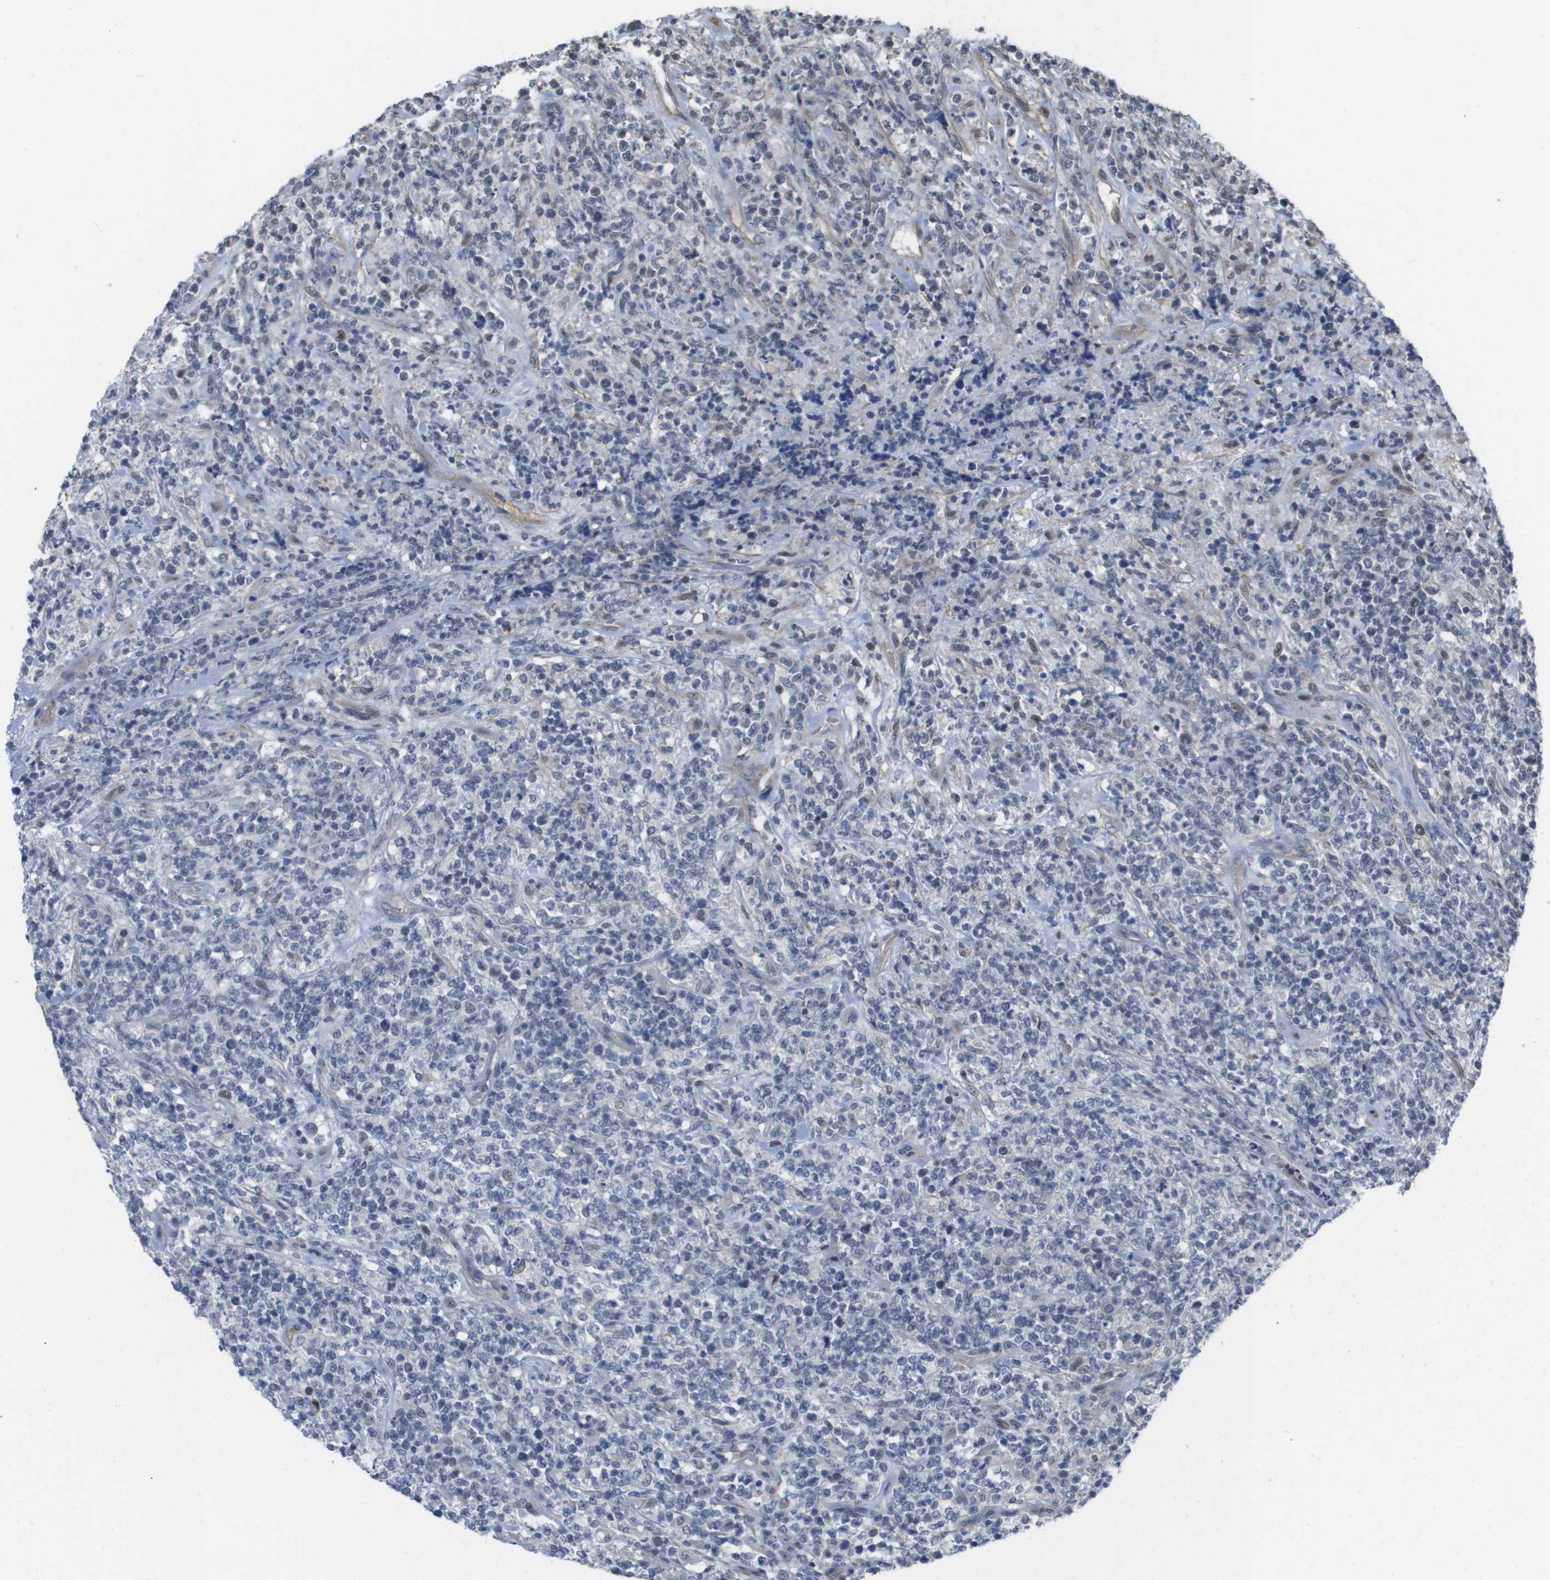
{"staining": {"intensity": "negative", "quantity": "none", "location": "none"}, "tissue": "lymphoma", "cell_type": "Tumor cells", "image_type": "cancer", "snomed": [{"axis": "morphology", "description": "Malignant lymphoma, non-Hodgkin's type, High grade"}, {"axis": "topography", "description": "Soft tissue"}], "caption": "Tumor cells are negative for brown protein staining in high-grade malignant lymphoma, non-Hodgkin's type.", "gene": "RNF112", "patient": {"sex": "male", "age": 18}}